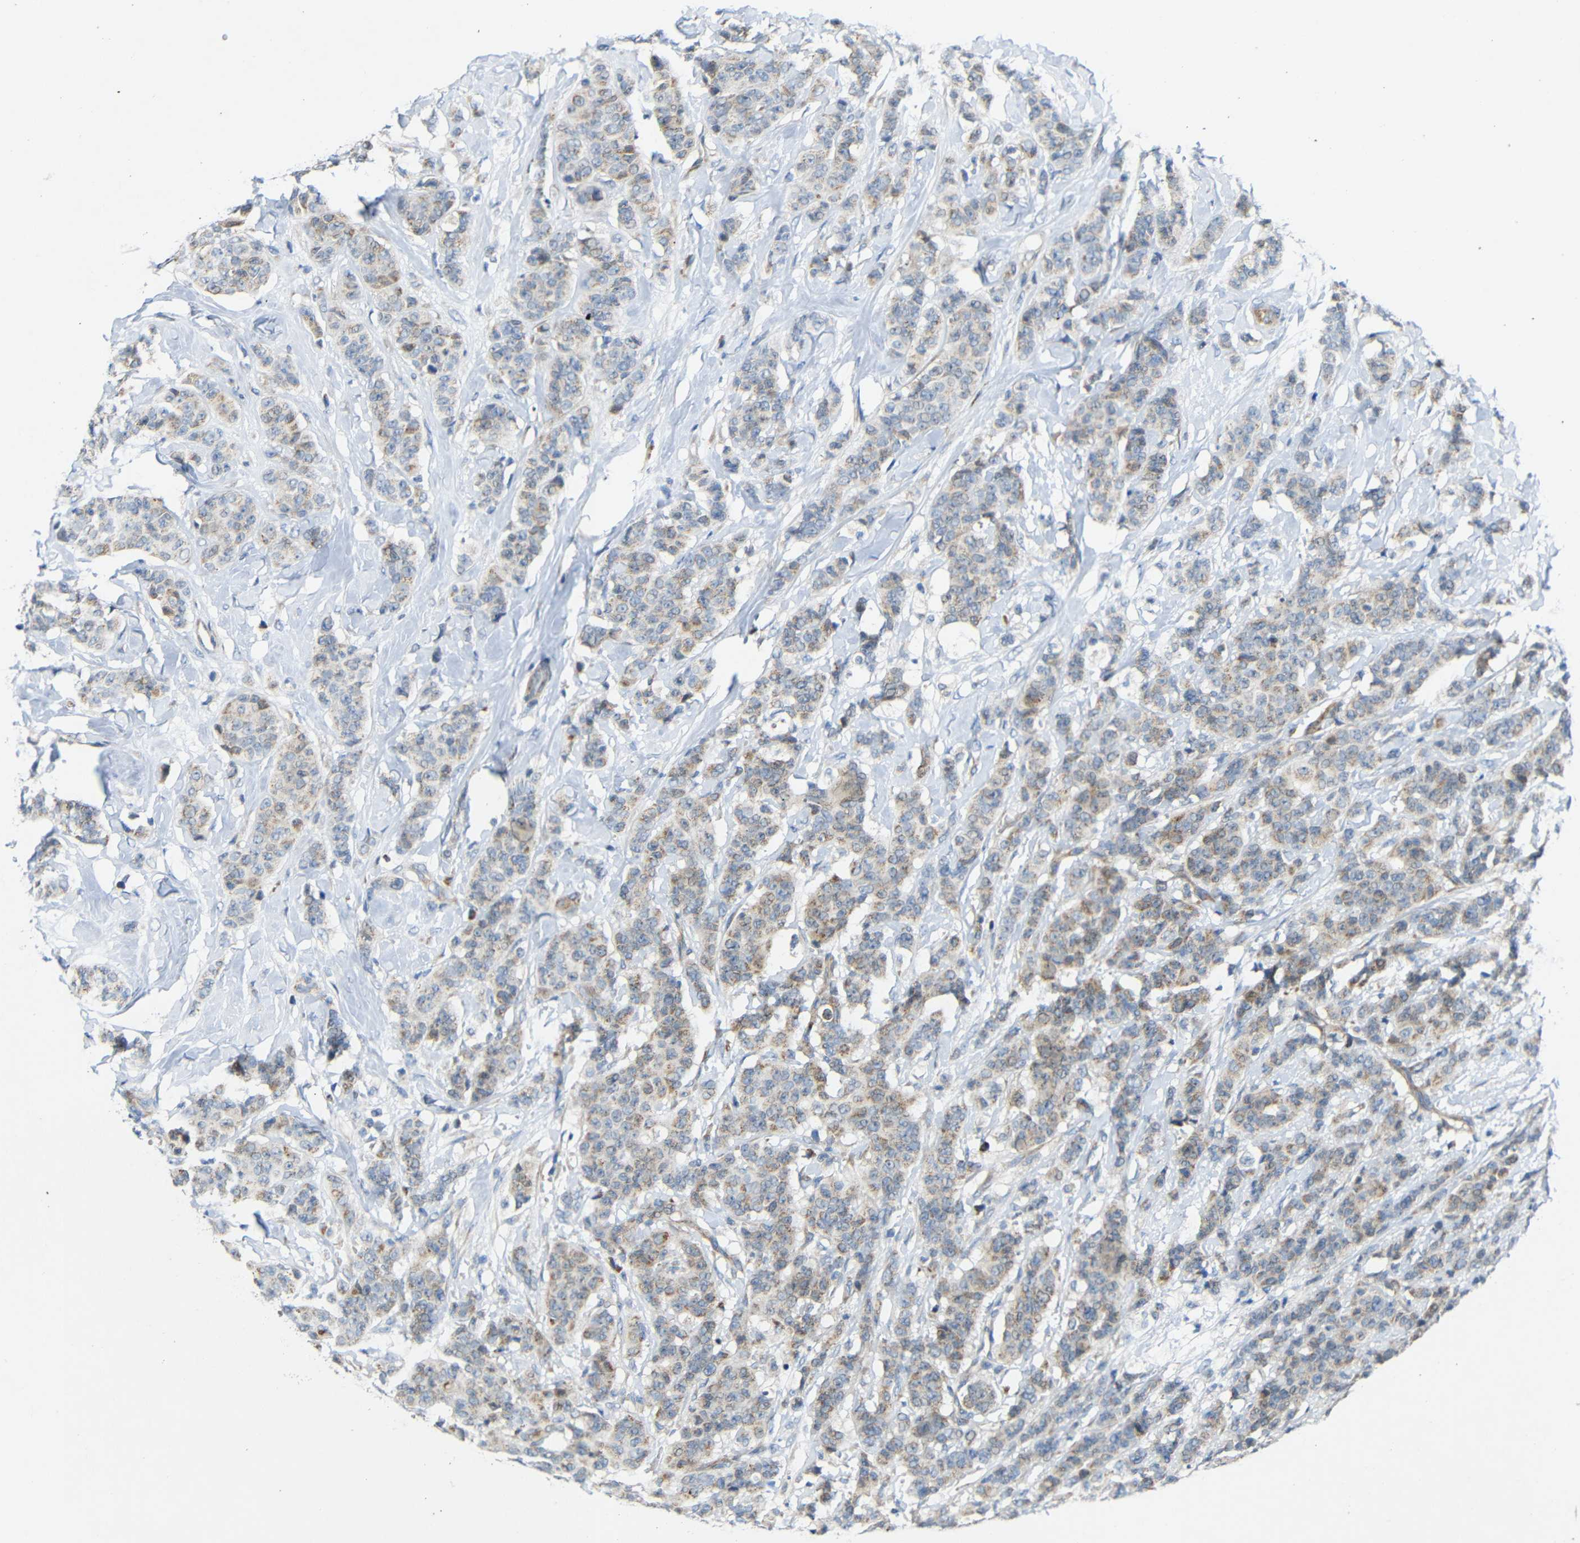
{"staining": {"intensity": "weak", "quantity": "25%-75%", "location": "cytoplasmic/membranous"}, "tissue": "breast cancer", "cell_type": "Tumor cells", "image_type": "cancer", "snomed": [{"axis": "morphology", "description": "Normal tissue, NOS"}, {"axis": "morphology", "description": "Duct carcinoma"}, {"axis": "topography", "description": "Breast"}], "caption": "About 25%-75% of tumor cells in human intraductal carcinoma (breast) show weak cytoplasmic/membranous protein positivity as visualized by brown immunohistochemical staining.", "gene": "TMEM25", "patient": {"sex": "female", "age": 40}}